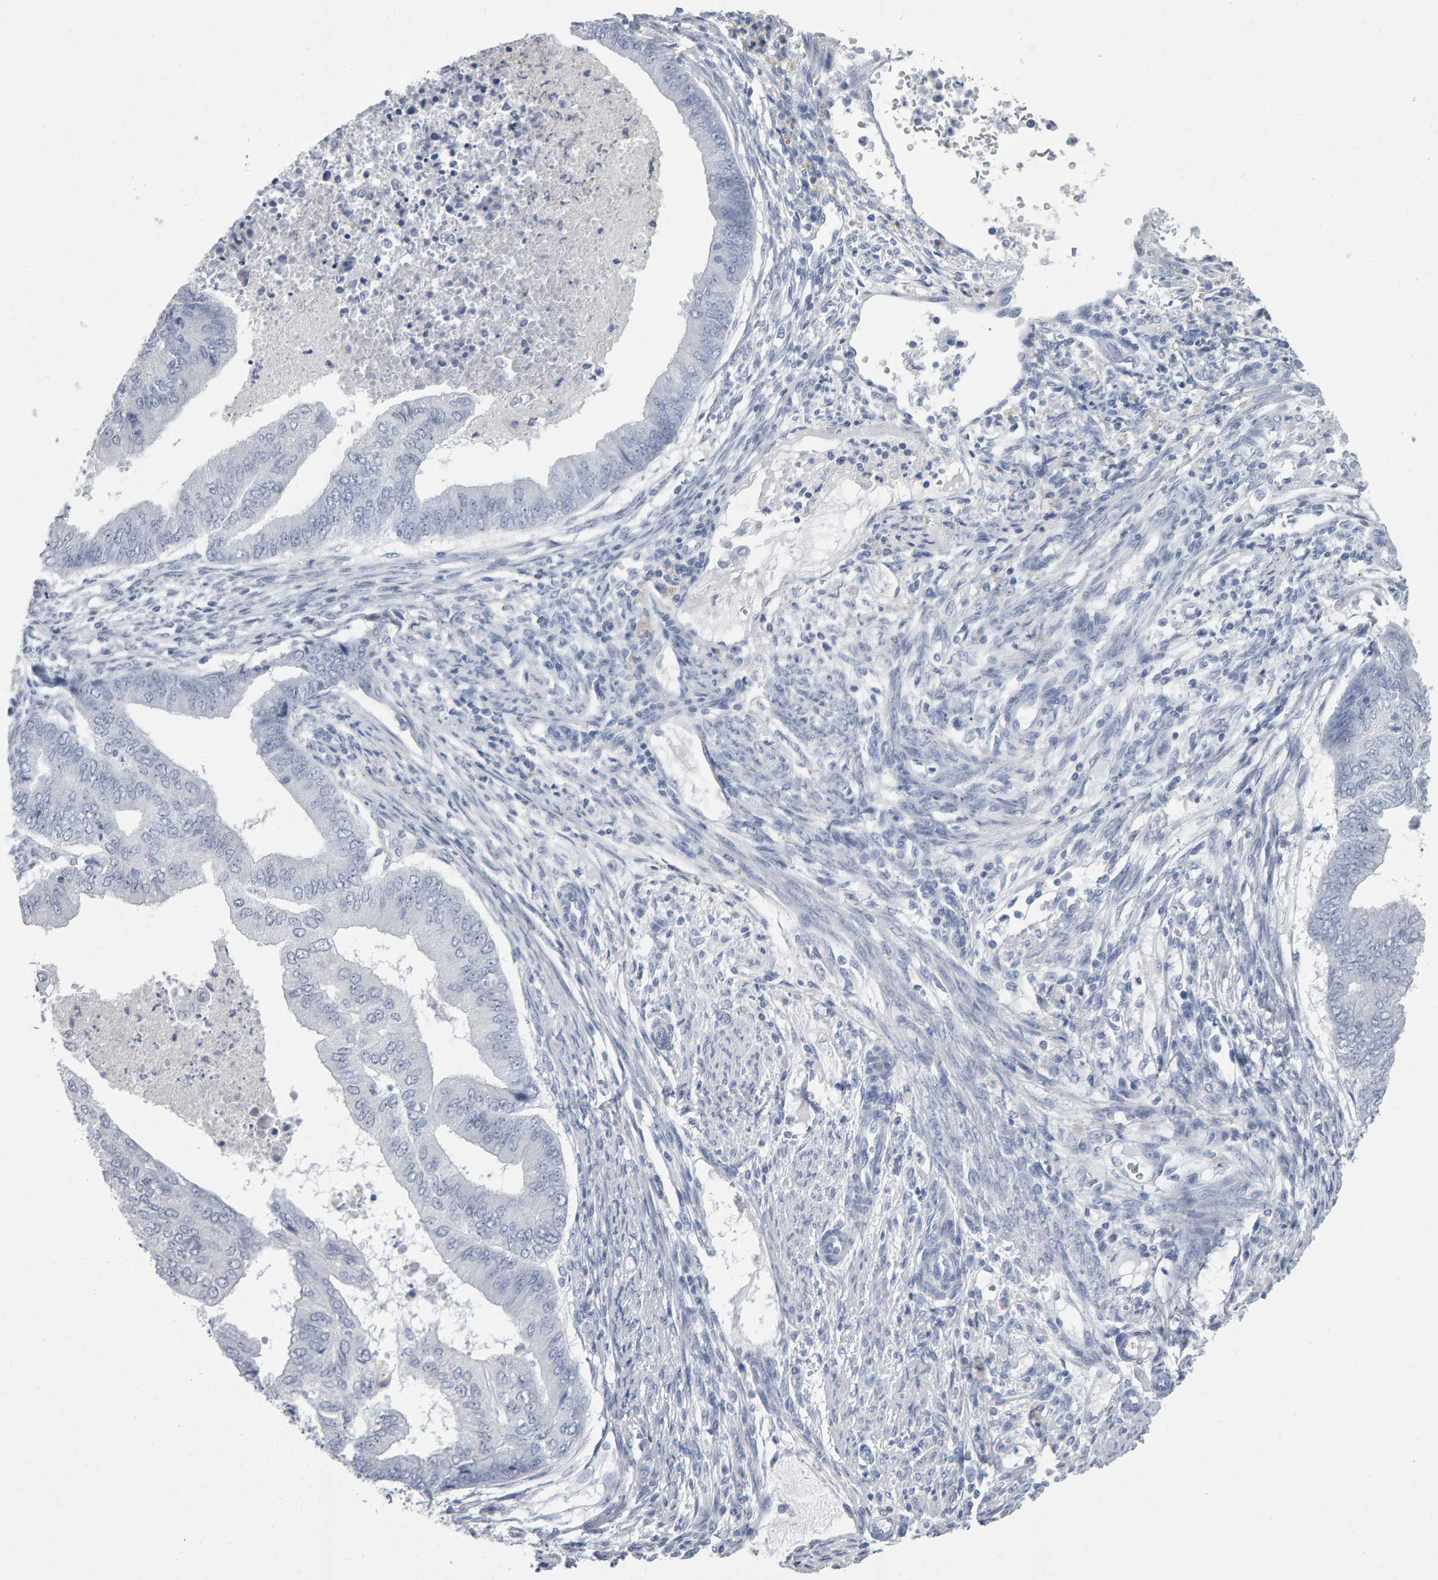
{"staining": {"intensity": "negative", "quantity": "none", "location": "none"}, "tissue": "endometrial cancer", "cell_type": "Tumor cells", "image_type": "cancer", "snomed": [{"axis": "morphology", "description": "Polyp, NOS"}, {"axis": "morphology", "description": "Adenocarcinoma, NOS"}, {"axis": "morphology", "description": "Adenoma, NOS"}, {"axis": "topography", "description": "Endometrium"}], "caption": "High power microscopy histopathology image of an immunohistochemistry (IHC) photomicrograph of polyp (endometrial), revealing no significant expression in tumor cells.", "gene": "NCDN", "patient": {"sex": "female", "age": 79}}